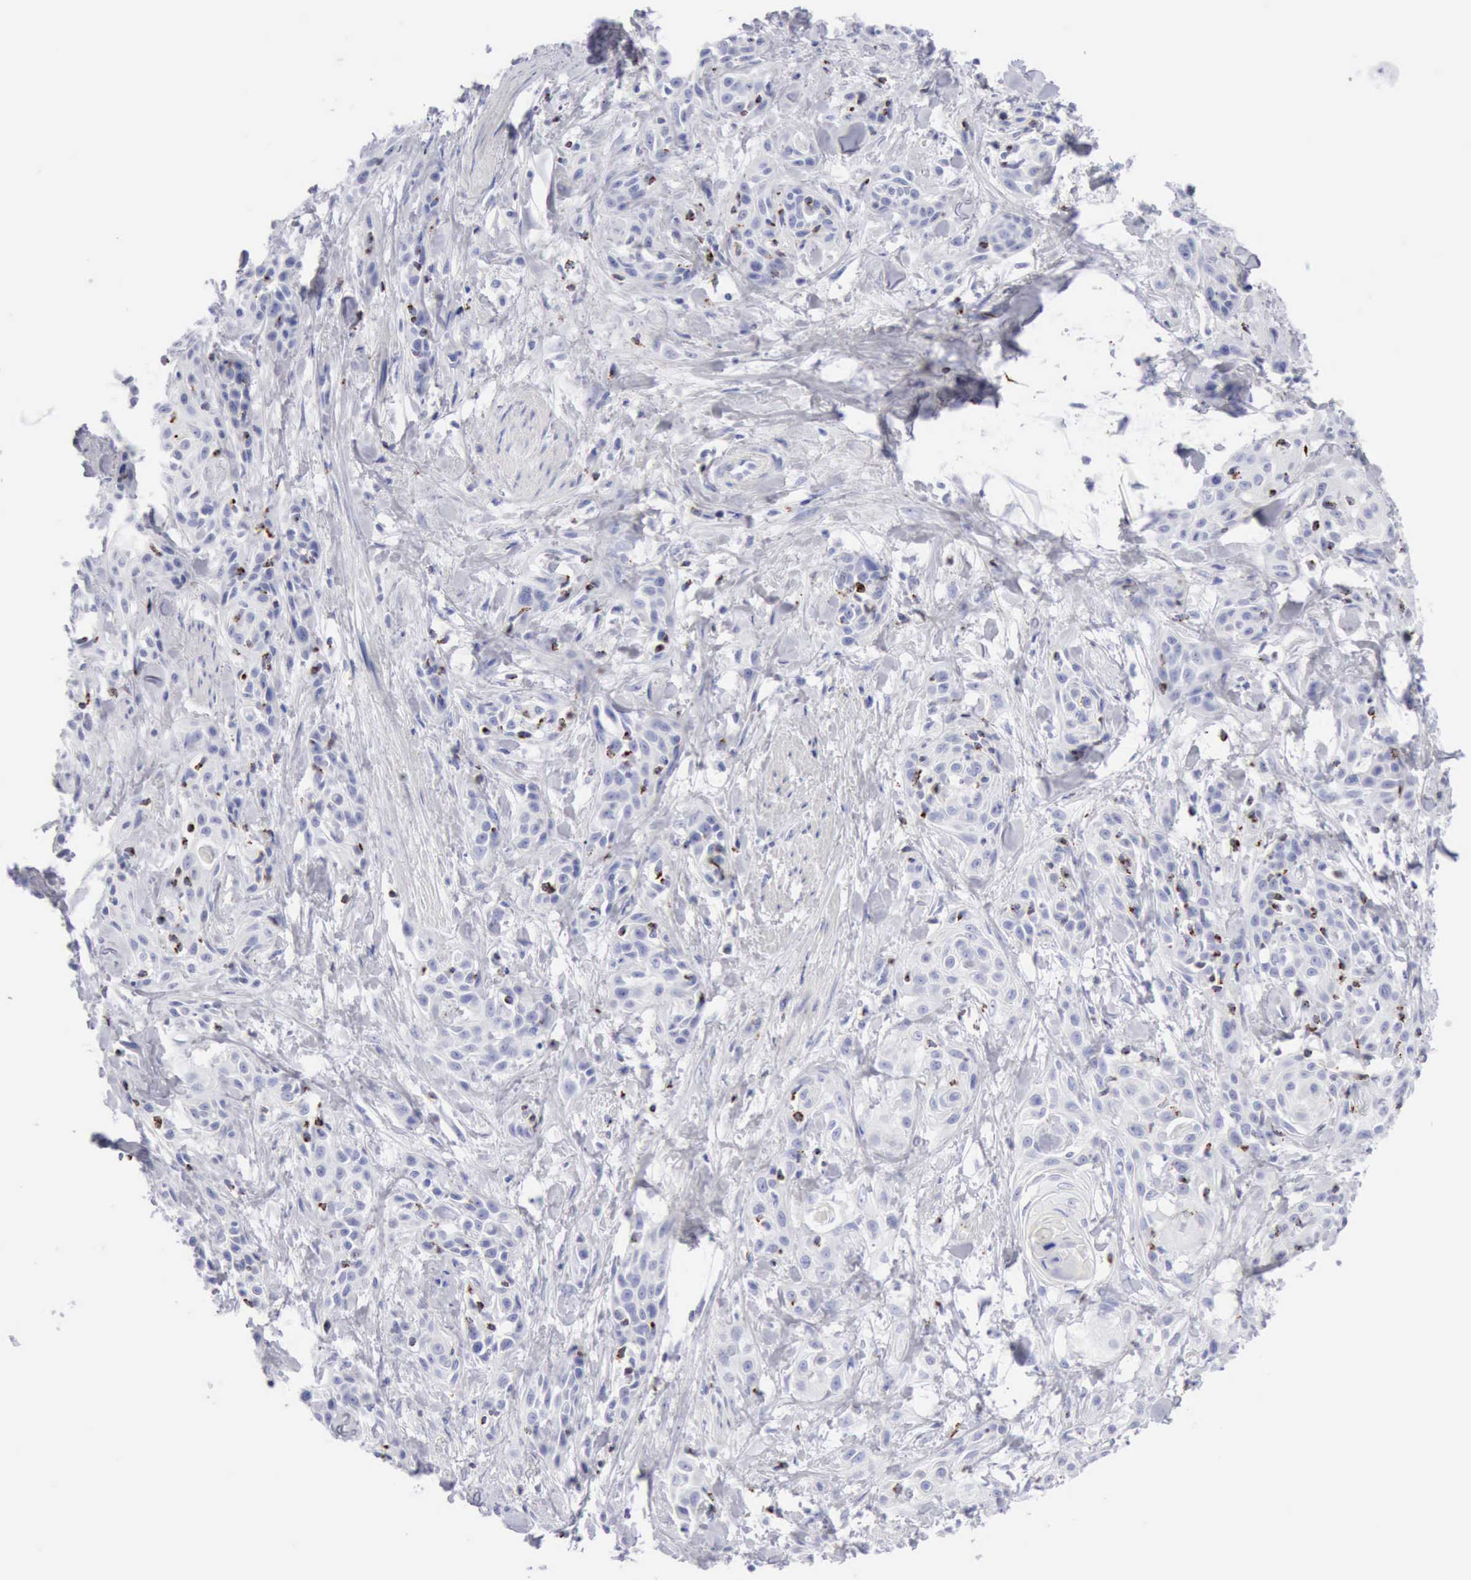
{"staining": {"intensity": "negative", "quantity": "none", "location": "none"}, "tissue": "skin cancer", "cell_type": "Tumor cells", "image_type": "cancer", "snomed": [{"axis": "morphology", "description": "Squamous cell carcinoma, NOS"}, {"axis": "topography", "description": "Skin"}, {"axis": "topography", "description": "Anal"}], "caption": "Skin cancer was stained to show a protein in brown. There is no significant positivity in tumor cells.", "gene": "GZMB", "patient": {"sex": "male", "age": 64}}